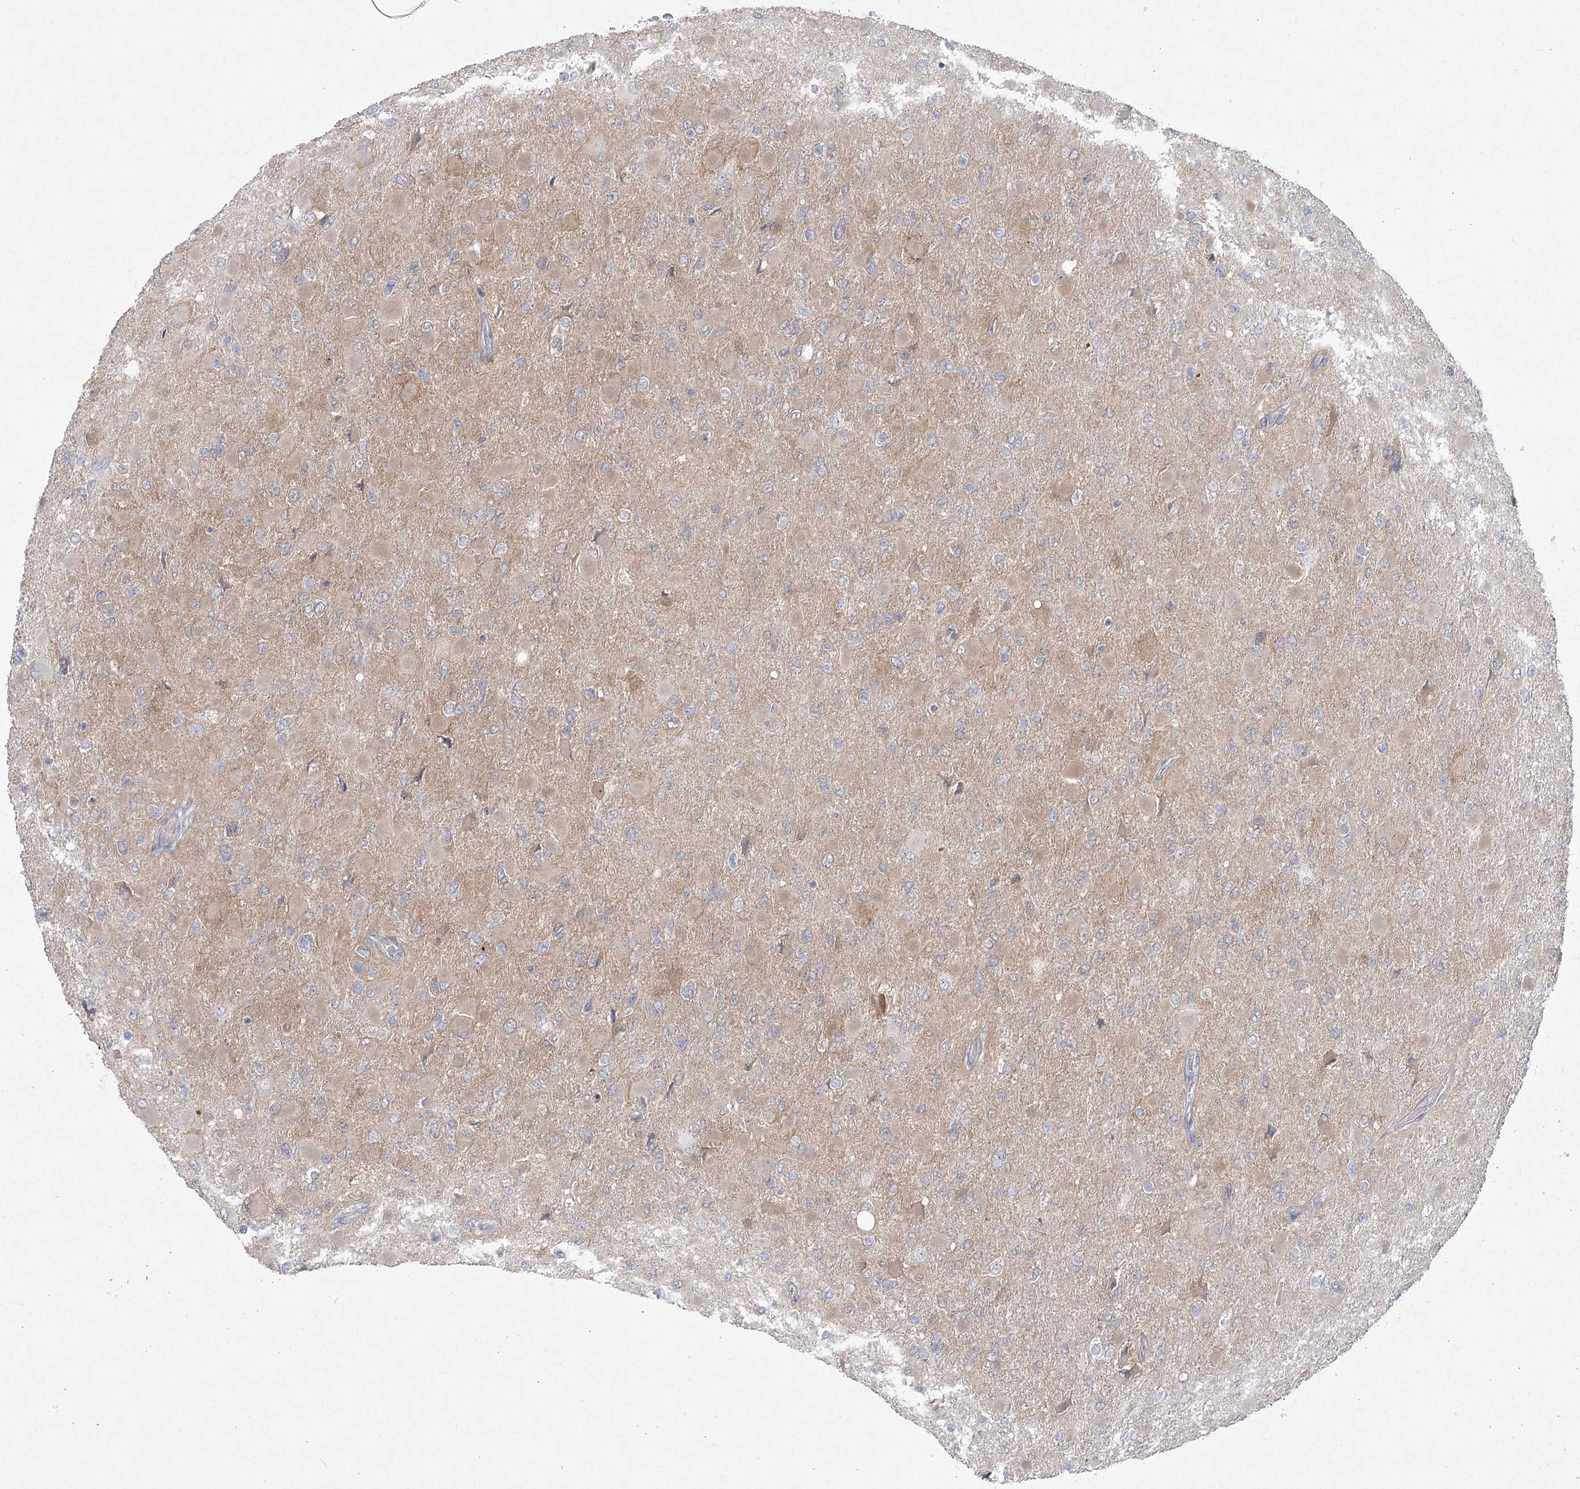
{"staining": {"intensity": "negative", "quantity": "none", "location": "none"}, "tissue": "glioma", "cell_type": "Tumor cells", "image_type": "cancer", "snomed": [{"axis": "morphology", "description": "Glioma, malignant, High grade"}, {"axis": "topography", "description": "Cerebral cortex"}], "caption": "Photomicrograph shows no protein expression in tumor cells of glioma tissue.", "gene": "AAMDC", "patient": {"sex": "female", "age": 36}}